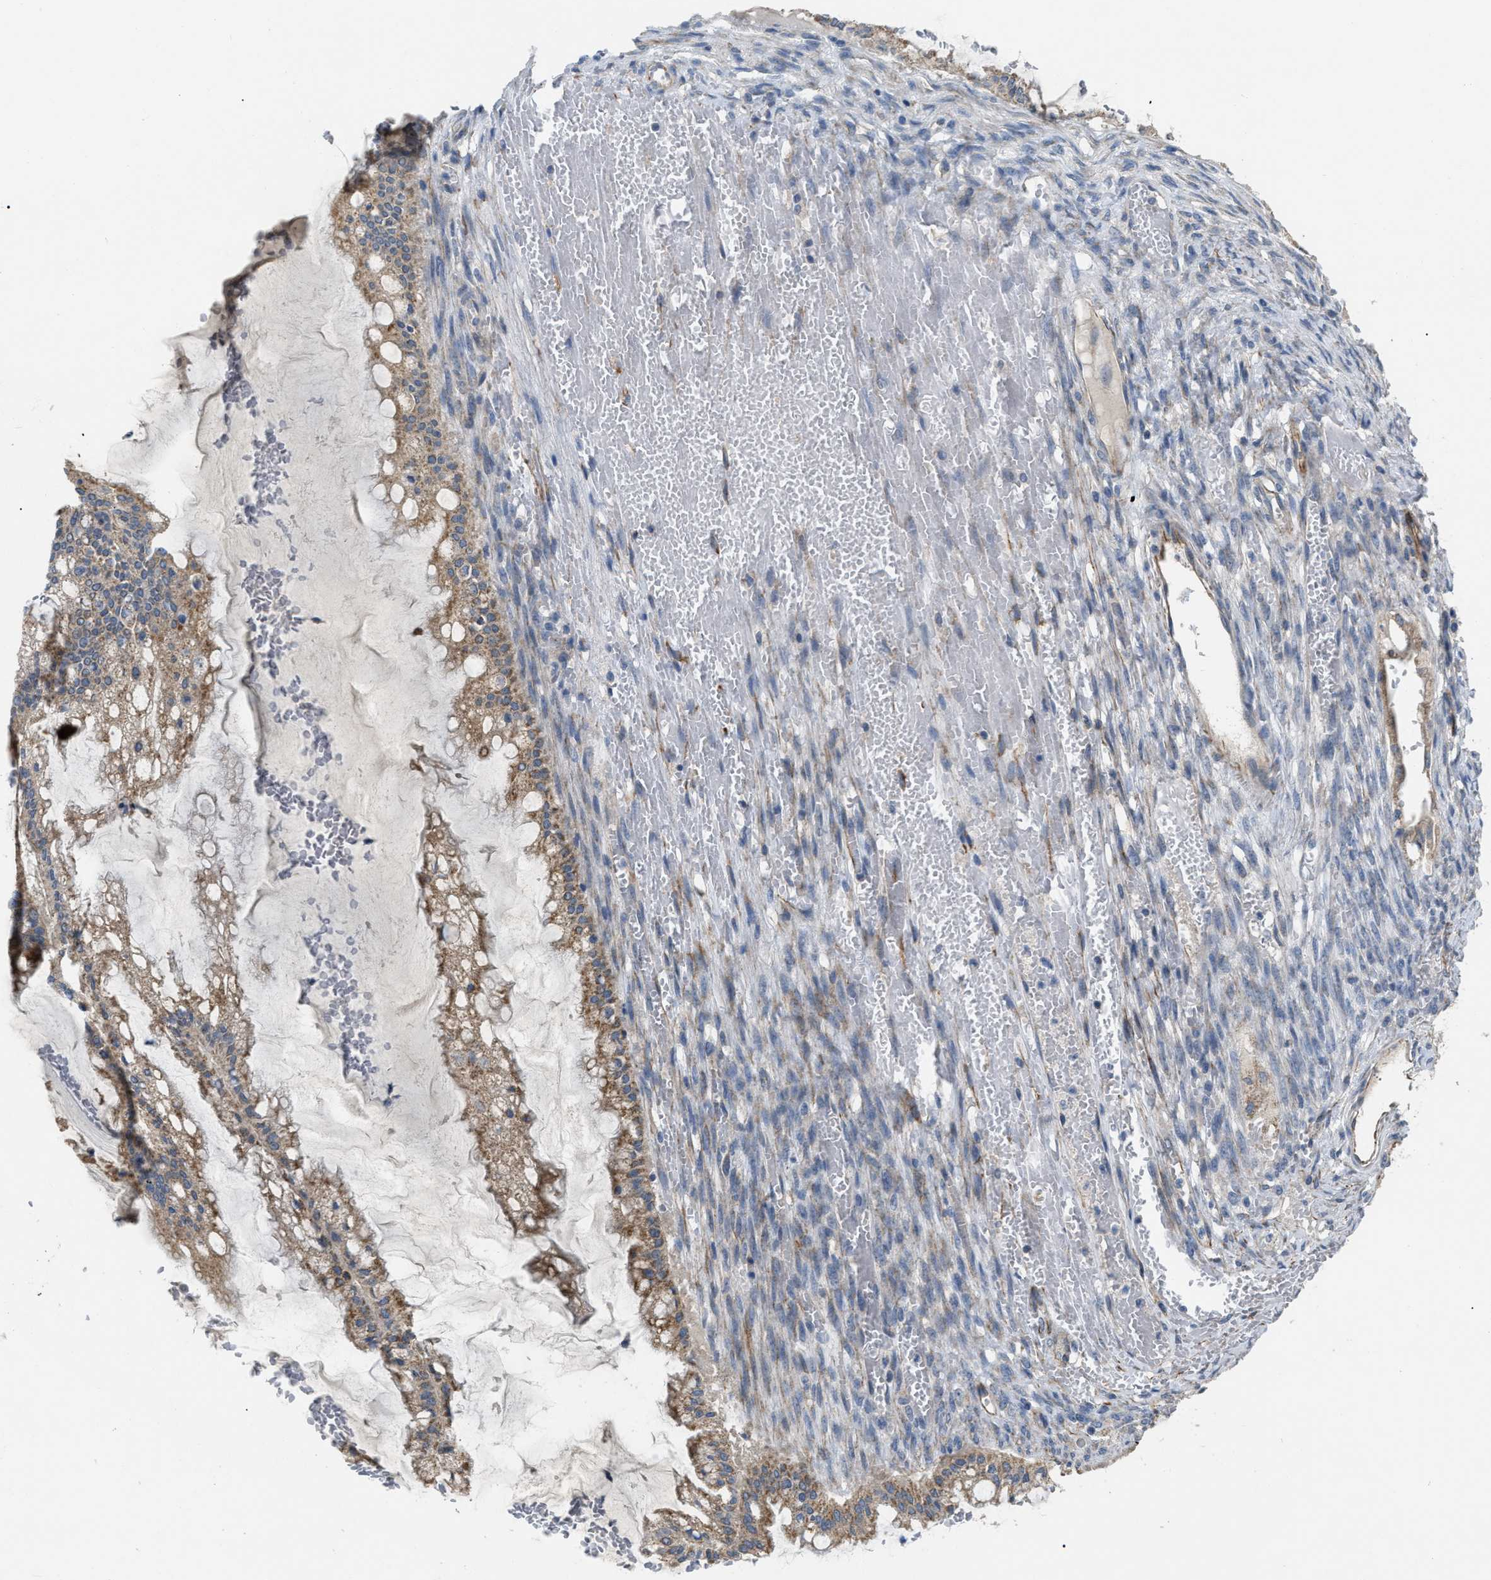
{"staining": {"intensity": "moderate", "quantity": ">75%", "location": "cytoplasmic/membranous"}, "tissue": "ovarian cancer", "cell_type": "Tumor cells", "image_type": "cancer", "snomed": [{"axis": "morphology", "description": "Cystadenocarcinoma, mucinous, NOS"}, {"axis": "topography", "description": "Ovary"}], "caption": "Ovarian cancer stained for a protein exhibits moderate cytoplasmic/membranous positivity in tumor cells.", "gene": "DHX58", "patient": {"sex": "female", "age": 73}}